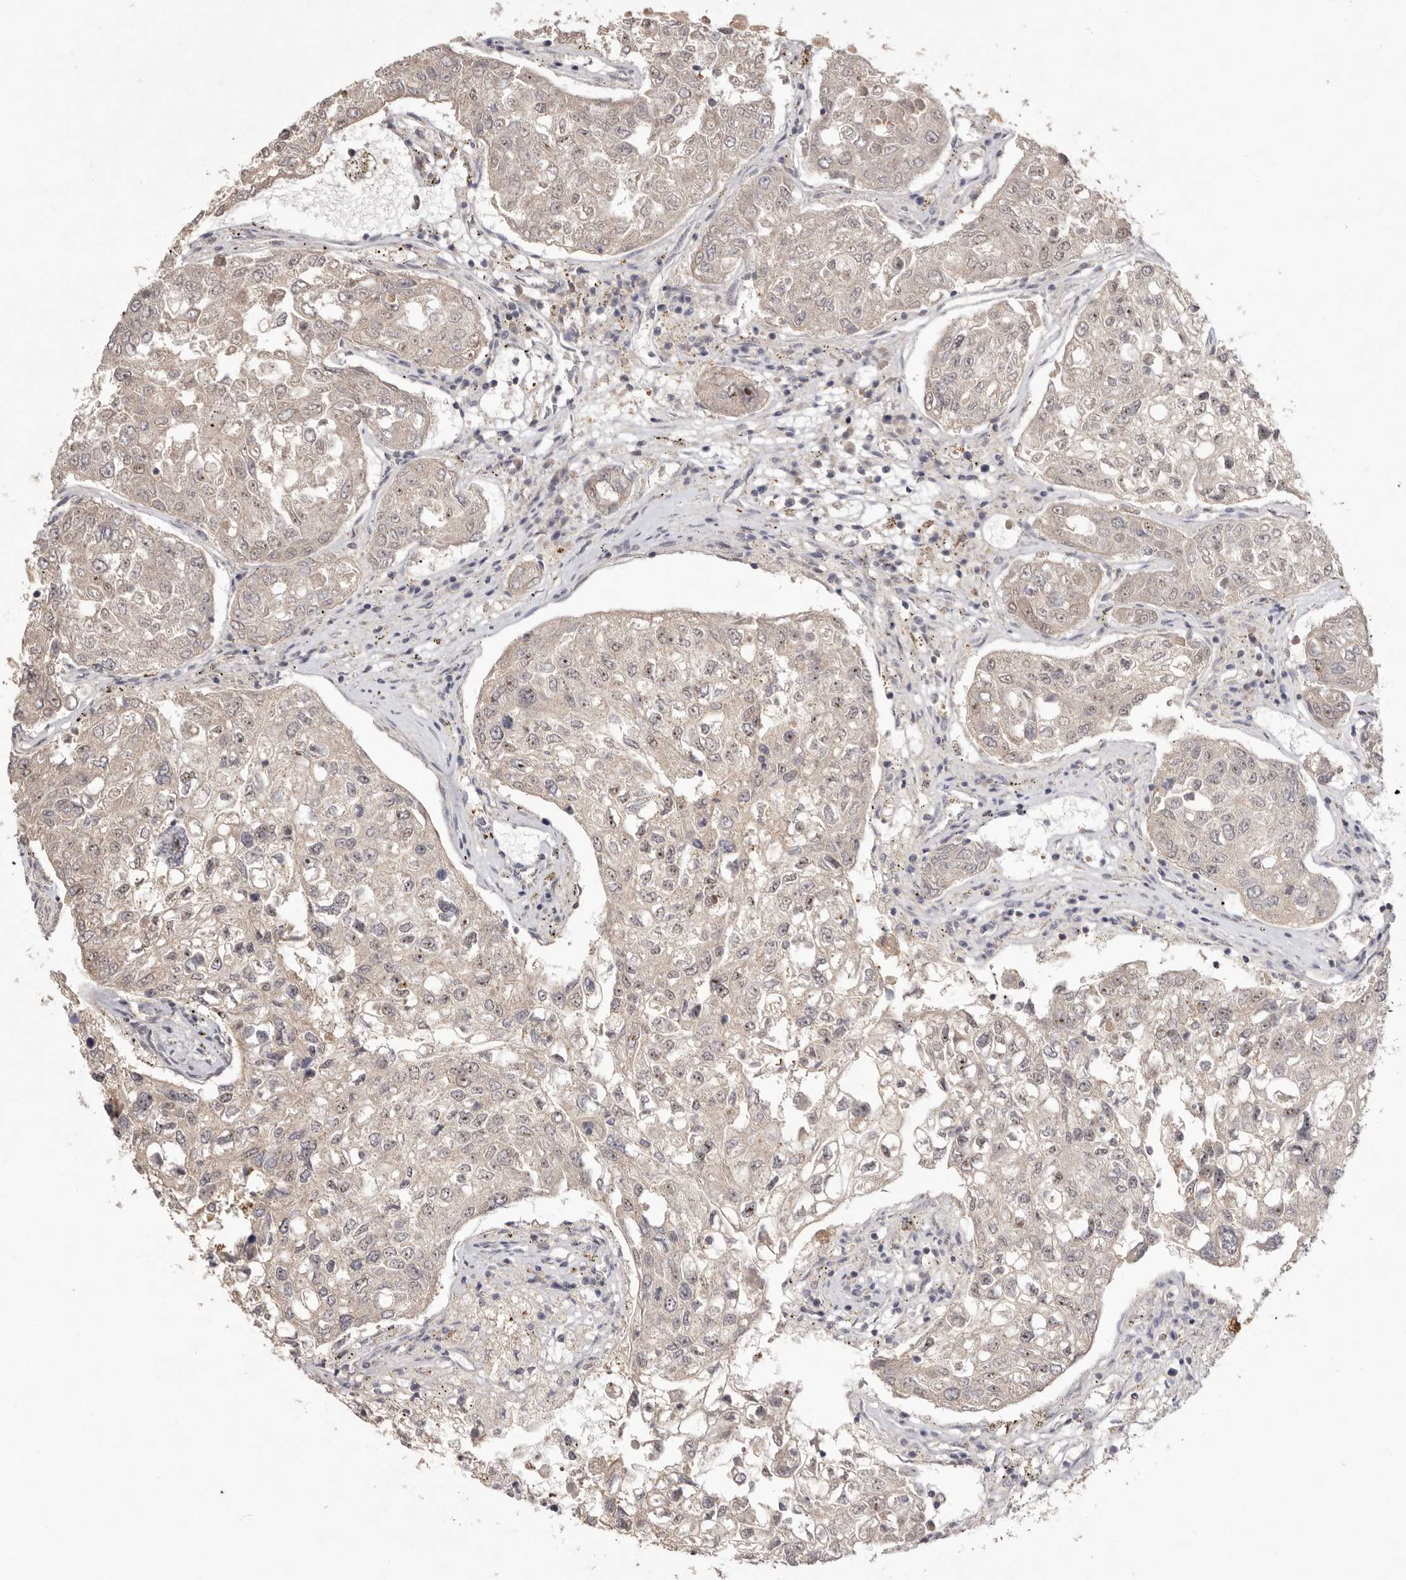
{"staining": {"intensity": "weak", "quantity": "<25%", "location": "nuclear"}, "tissue": "urothelial cancer", "cell_type": "Tumor cells", "image_type": "cancer", "snomed": [{"axis": "morphology", "description": "Urothelial carcinoma, High grade"}, {"axis": "topography", "description": "Lymph node"}, {"axis": "topography", "description": "Urinary bladder"}], "caption": "A histopathology image of human urothelial cancer is negative for staining in tumor cells. Brightfield microscopy of IHC stained with DAB (3,3'-diaminobenzidine) (brown) and hematoxylin (blue), captured at high magnification.", "gene": "TADA1", "patient": {"sex": "male", "age": 51}}